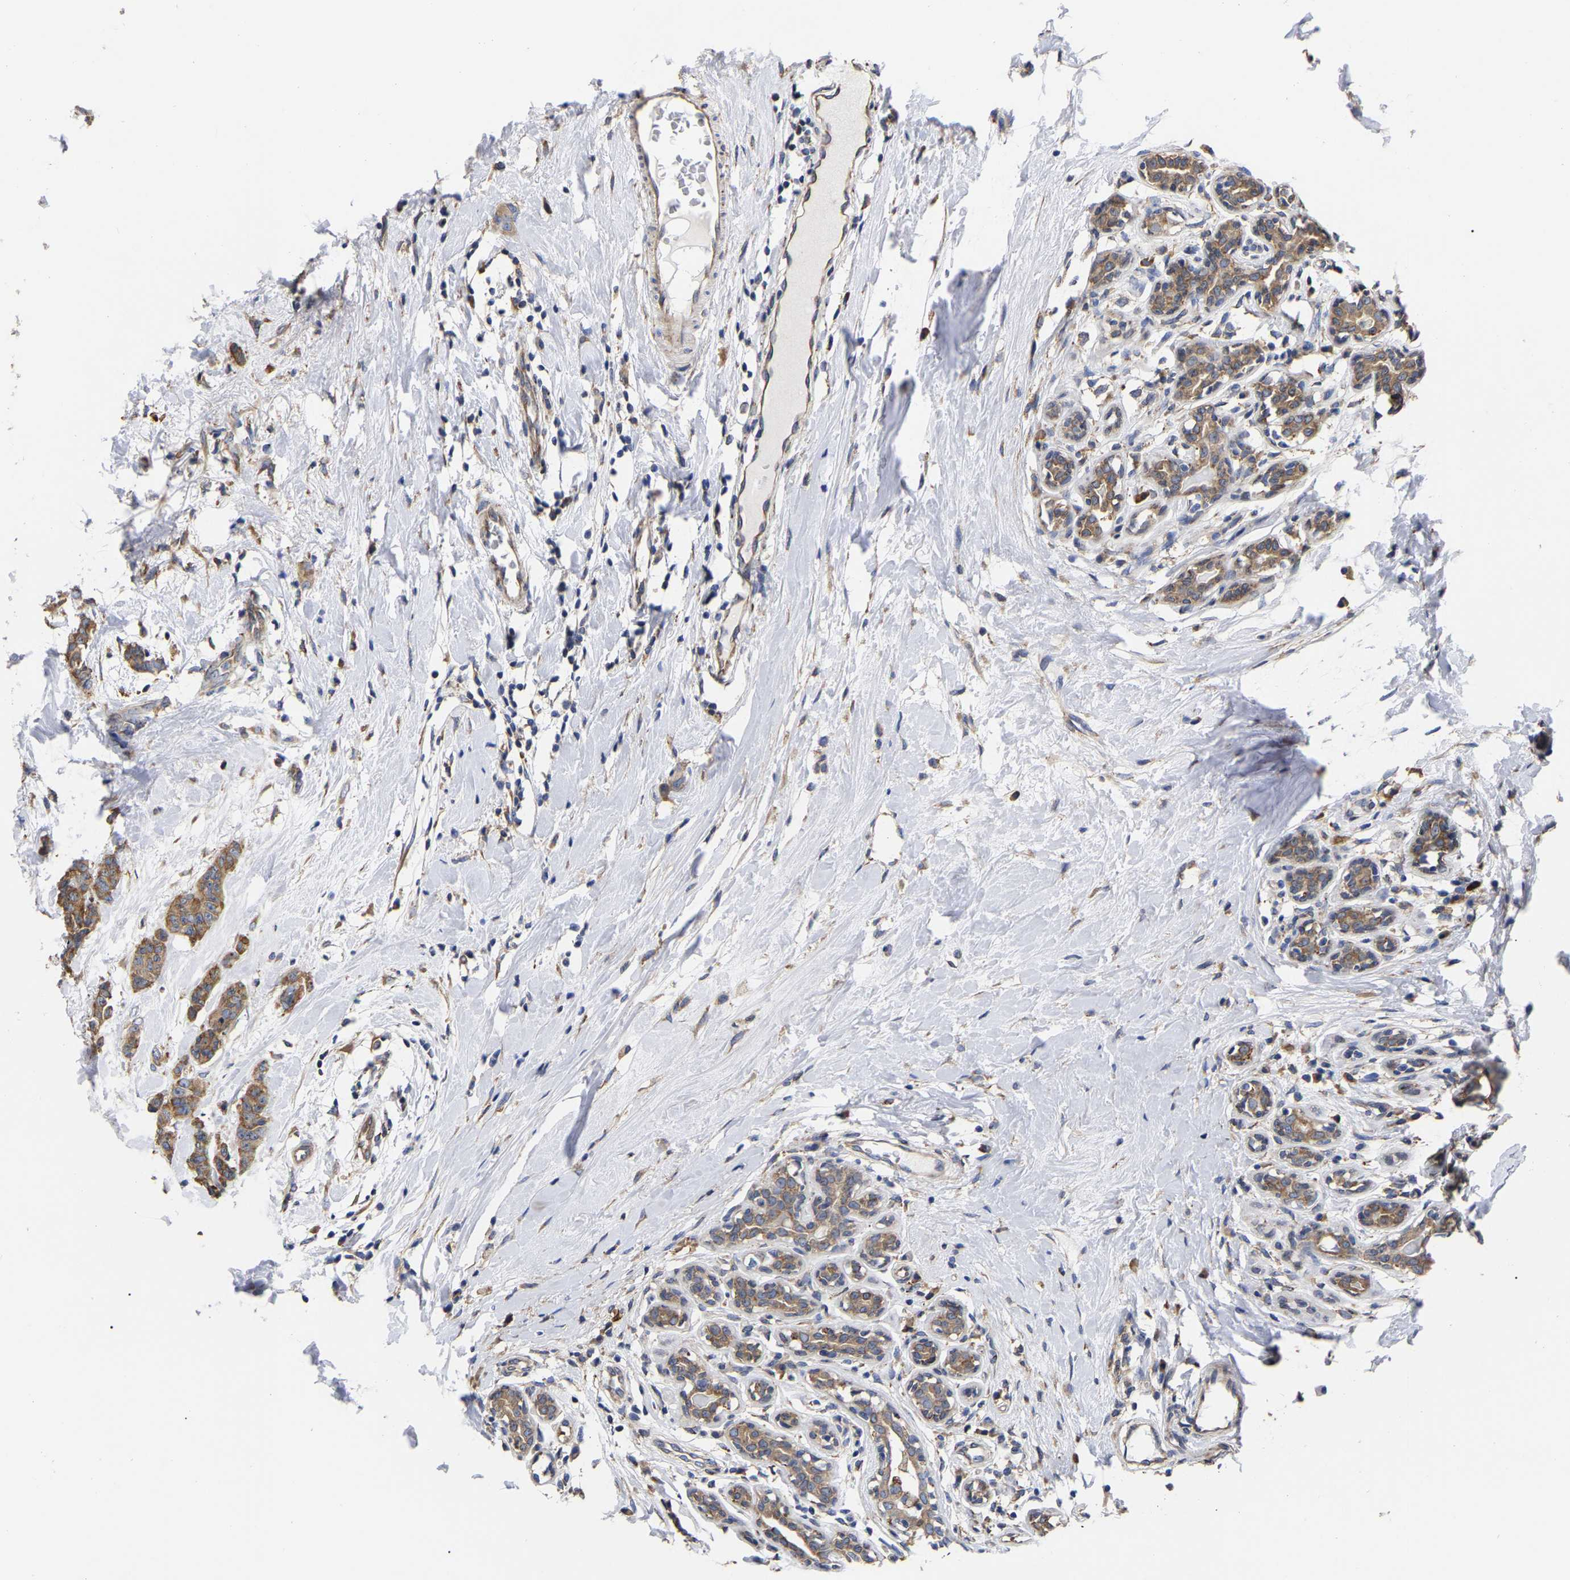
{"staining": {"intensity": "moderate", "quantity": ">75%", "location": "cytoplasmic/membranous"}, "tissue": "breast cancer", "cell_type": "Tumor cells", "image_type": "cancer", "snomed": [{"axis": "morphology", "description": "Normal tissue, NOS"}, {"axis": "morphology", "description": "Duct carcinoma"}, {"axis": "topography", "description": "Breast"}], "caption": "A brown stain highlights moderate cytoplasmic/membranous positivity of a protein in breast cancer (invasive ductal carcinoma) tumor cells. The staining was performed using DAB, with brown indicating positive protein expression. Nuclei are stained blue with hematoxylin.", "gene": "CFAP298", "patient": {"sex": "female", "age": 40}}